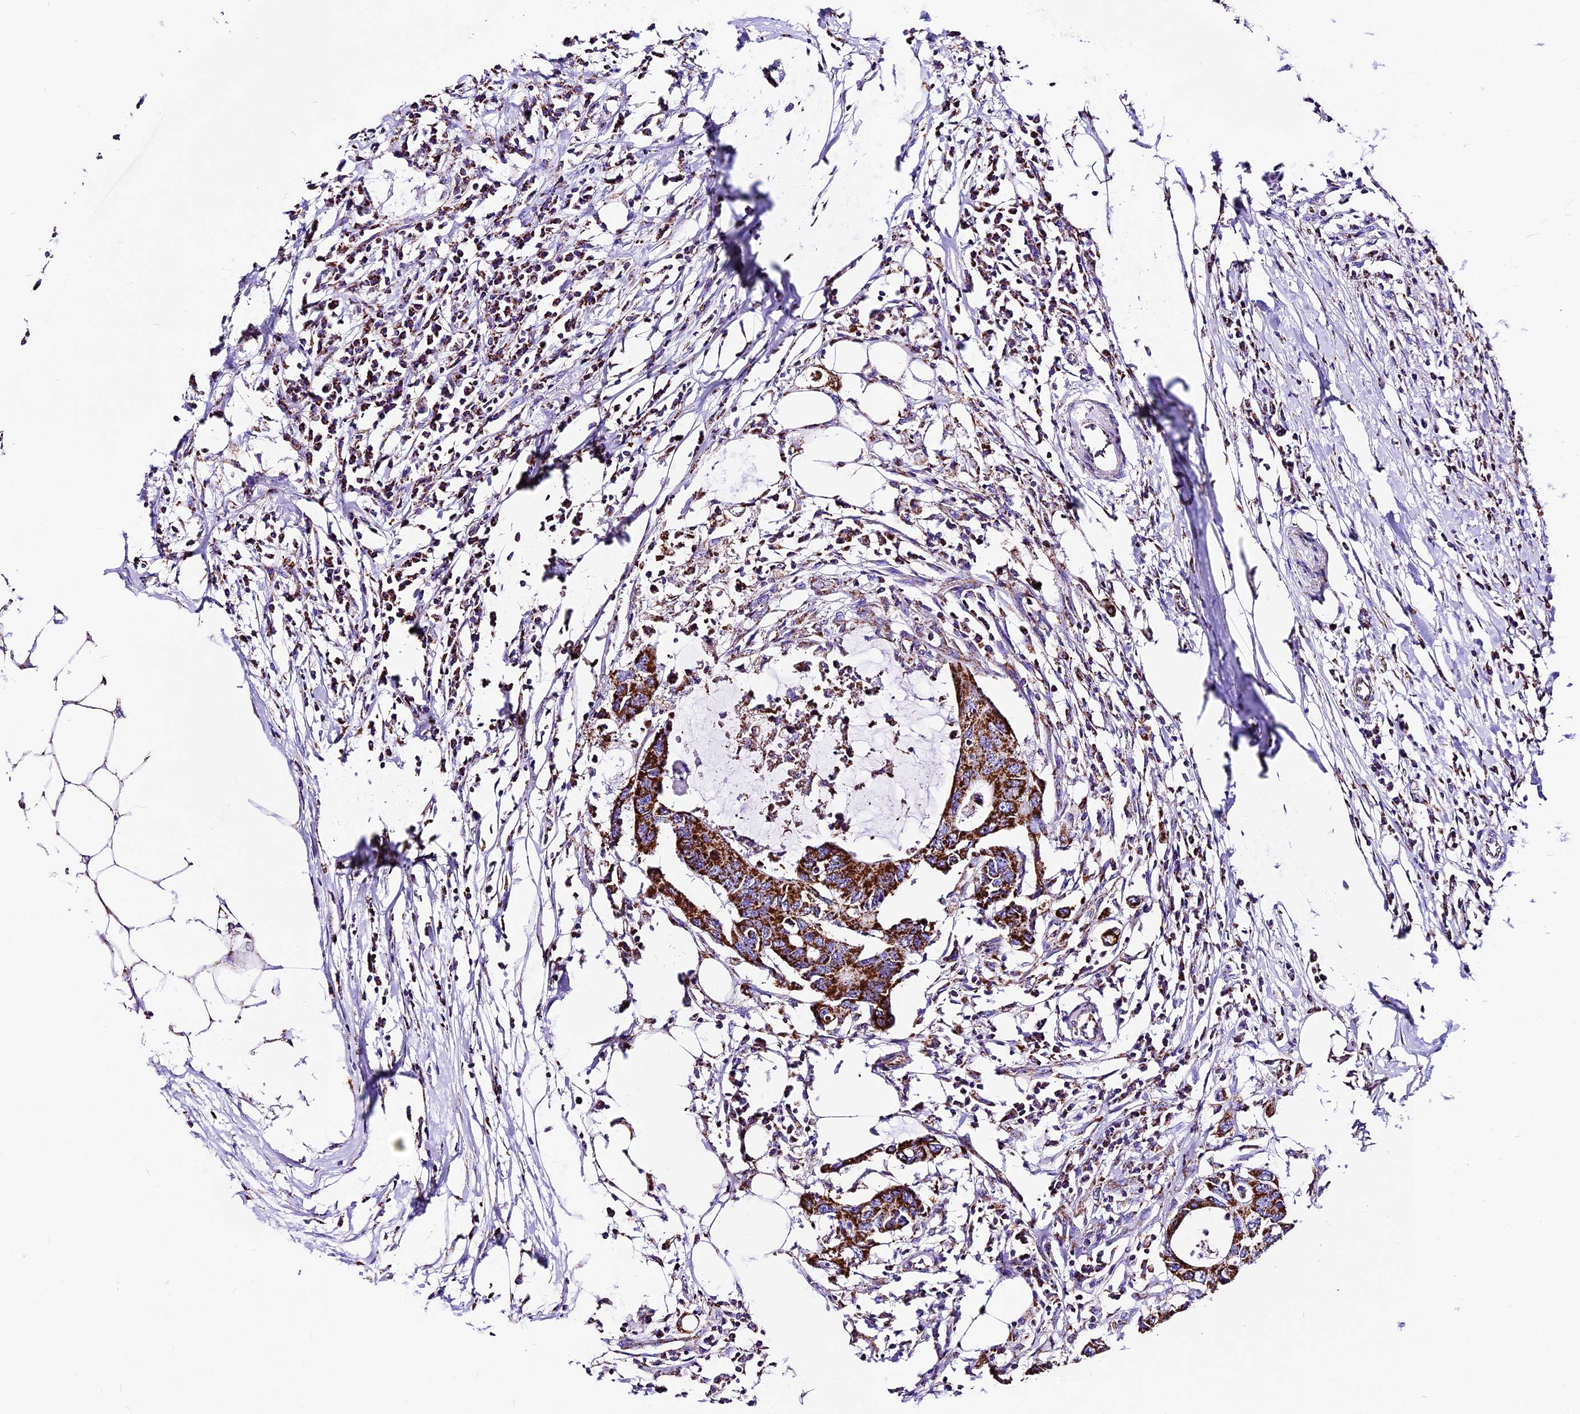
{"staining": {"intensity": "strong", "quantity": ">75%", "location": "cytoplasmic/membranous"}, "tissue": "colorectal cancer", "cell_type": "Tumor cells", "image_type": "cancer", "snomed": [{"axis": "morphology", "description": "Adenocarcinoma, NOS"}, {"axis": "topography", "description": "Colon"}], "caption": "There is high levels of strong cytoplasmic/membranous staining in tumor cells of colorectal cancer (adenocarcinoma), as demonstrated by immunohistochemical staining (brown color).", "gene": "DCAF5", "patient": {"sex": "male", "age": 71}}